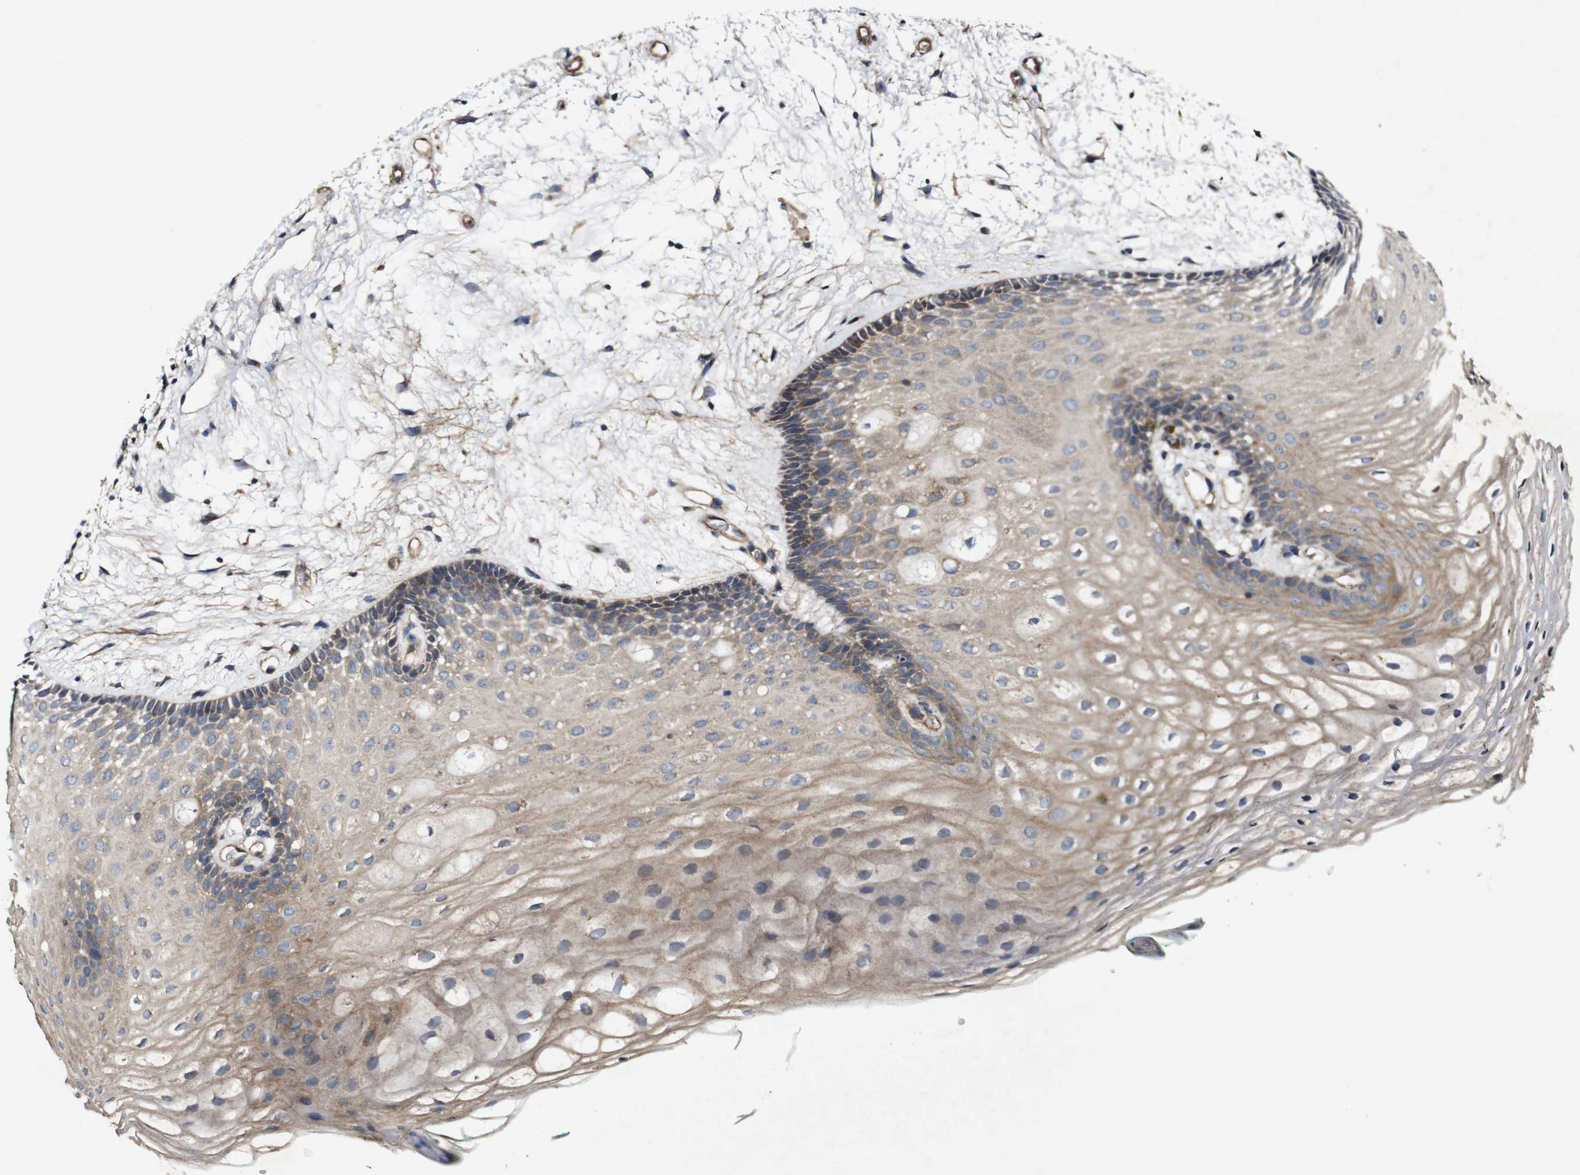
{"staining": {"intensity": "moderate", "quantity": "25%-75%", "location": "cytoplasmic/membranous"}, "tissue": "oral mucosa", "cell_type": "Squamous epithelial cells", "image_type": "normal", "snomed": [{"axis": "morphology", "description": "Normal tissue, NOS"}, {"axis": "topography", "description": "Skeletal muscle"}, {"axis": "topography", "description": "Oral tissue"}, {"axis": "topography", "description": "Peripheral nerve tissue"}], "caption": "Immunohistochemistry (IHC) staining of unremarkable oral mucosa, which demonstrates medium levels of moderate cytoplasmic/membranous positivity in approximately 25%-75% of squamous epithelial cells indicating moderate cytoplasmic/membranous protein expression. The staining was performed using DAB (brown) for protein detection and nuclei were counterstained in hematoxylin (blue).", "gene": "GSDME", "patient": {"sex": "female", "age": 84}}